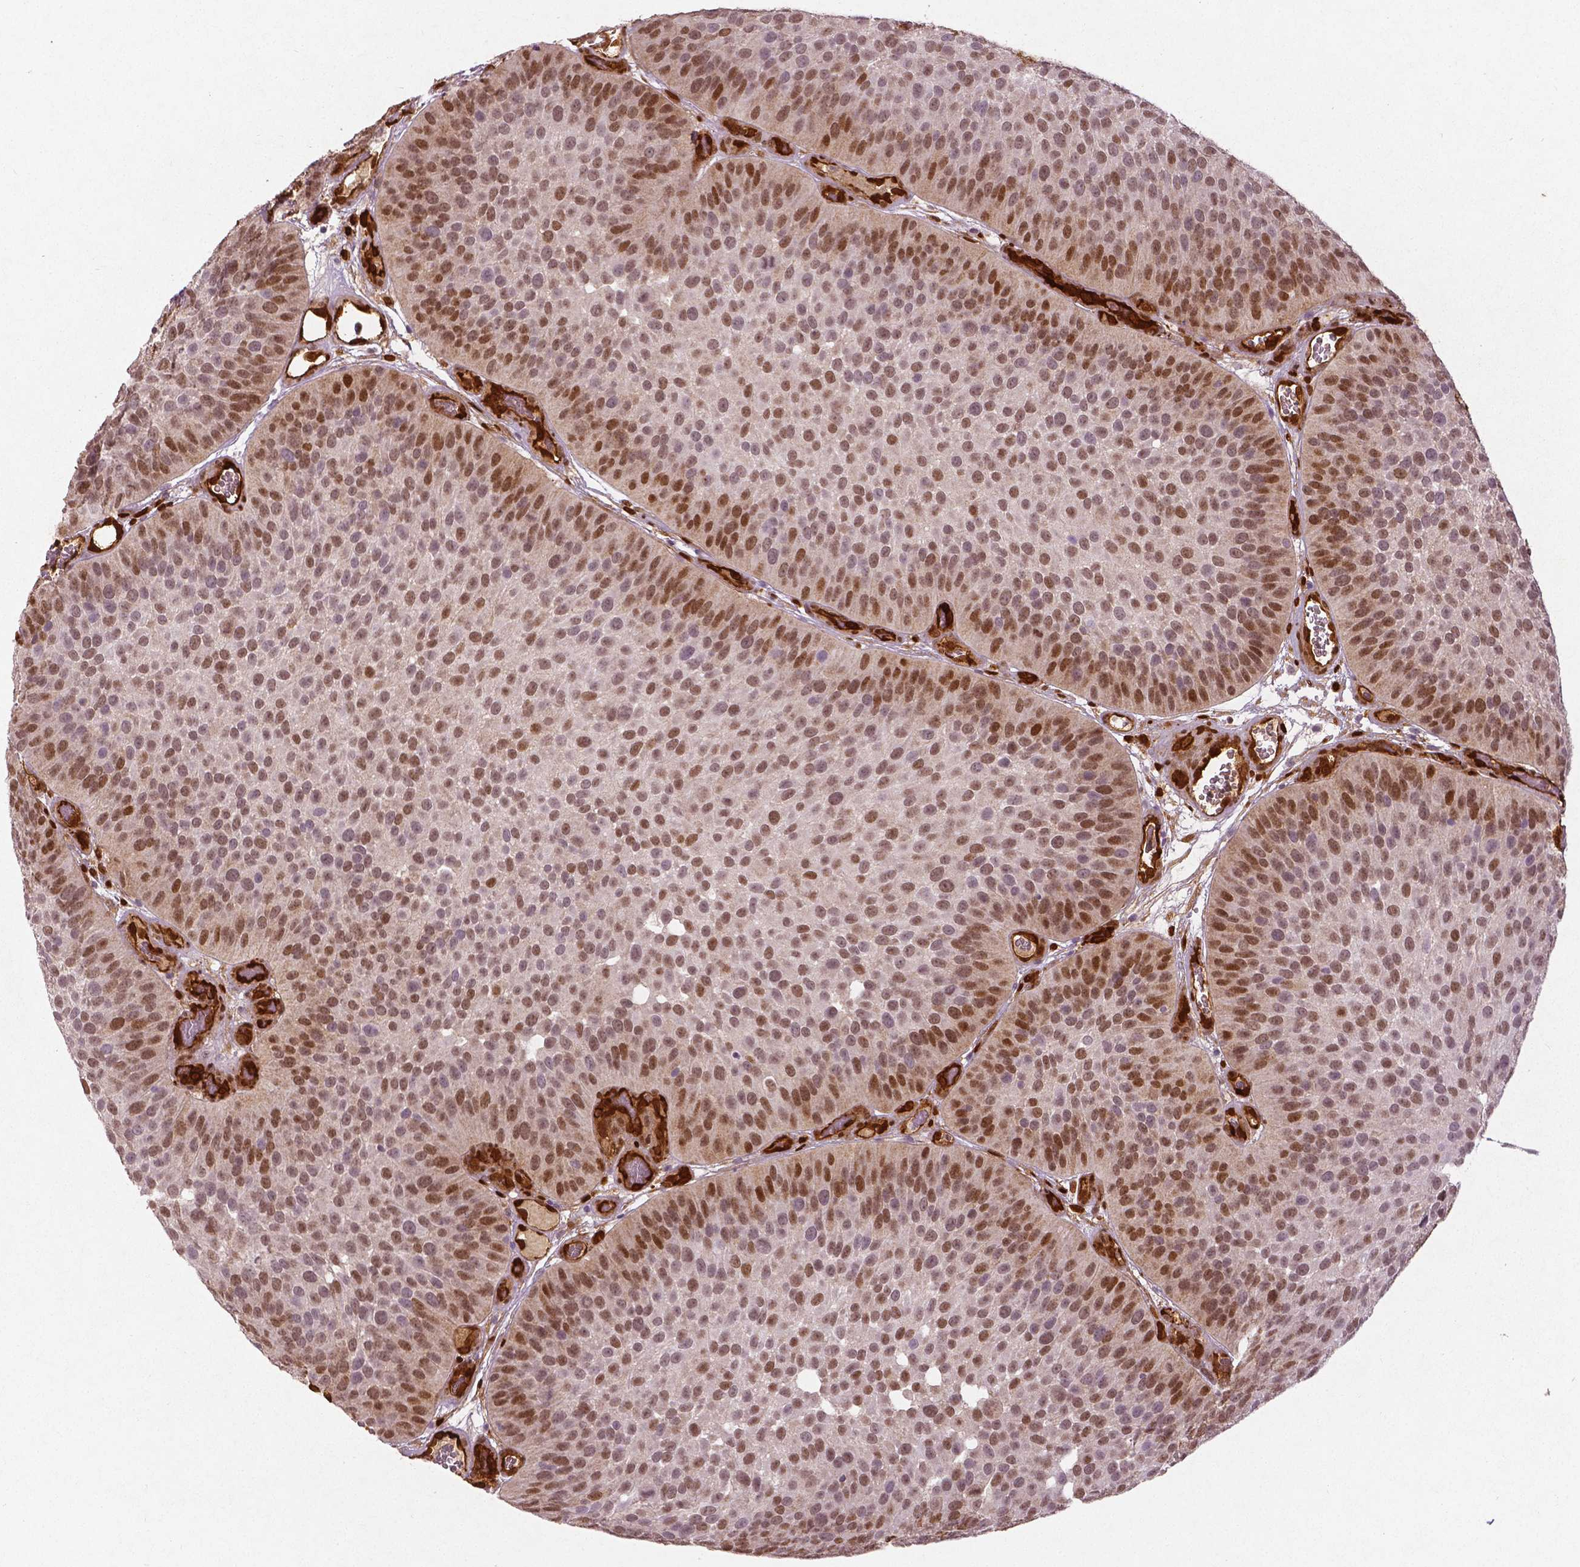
{"staining": {"intensity": "moderate", "quantity": ">75%", "location": "cytoplasmic/membranous,nuclear"}, "tissue": "urothelial cancer", "cell_type": "Tumor cells", "image_type": "cancer", "snomed": [{"axis": "morphology", "description": "Urothelial carcinoma, Low grade"}, {"axis": "topography", "description": "Urinary bladder"}], "caption": "Urothelial cancer stained for a protein demonstrates moderate cytoplasmic/membranous and nuclear positivity in tumor cells.", "gene": "WWTR1", "patient": {"sex": "male", "age": 76}}